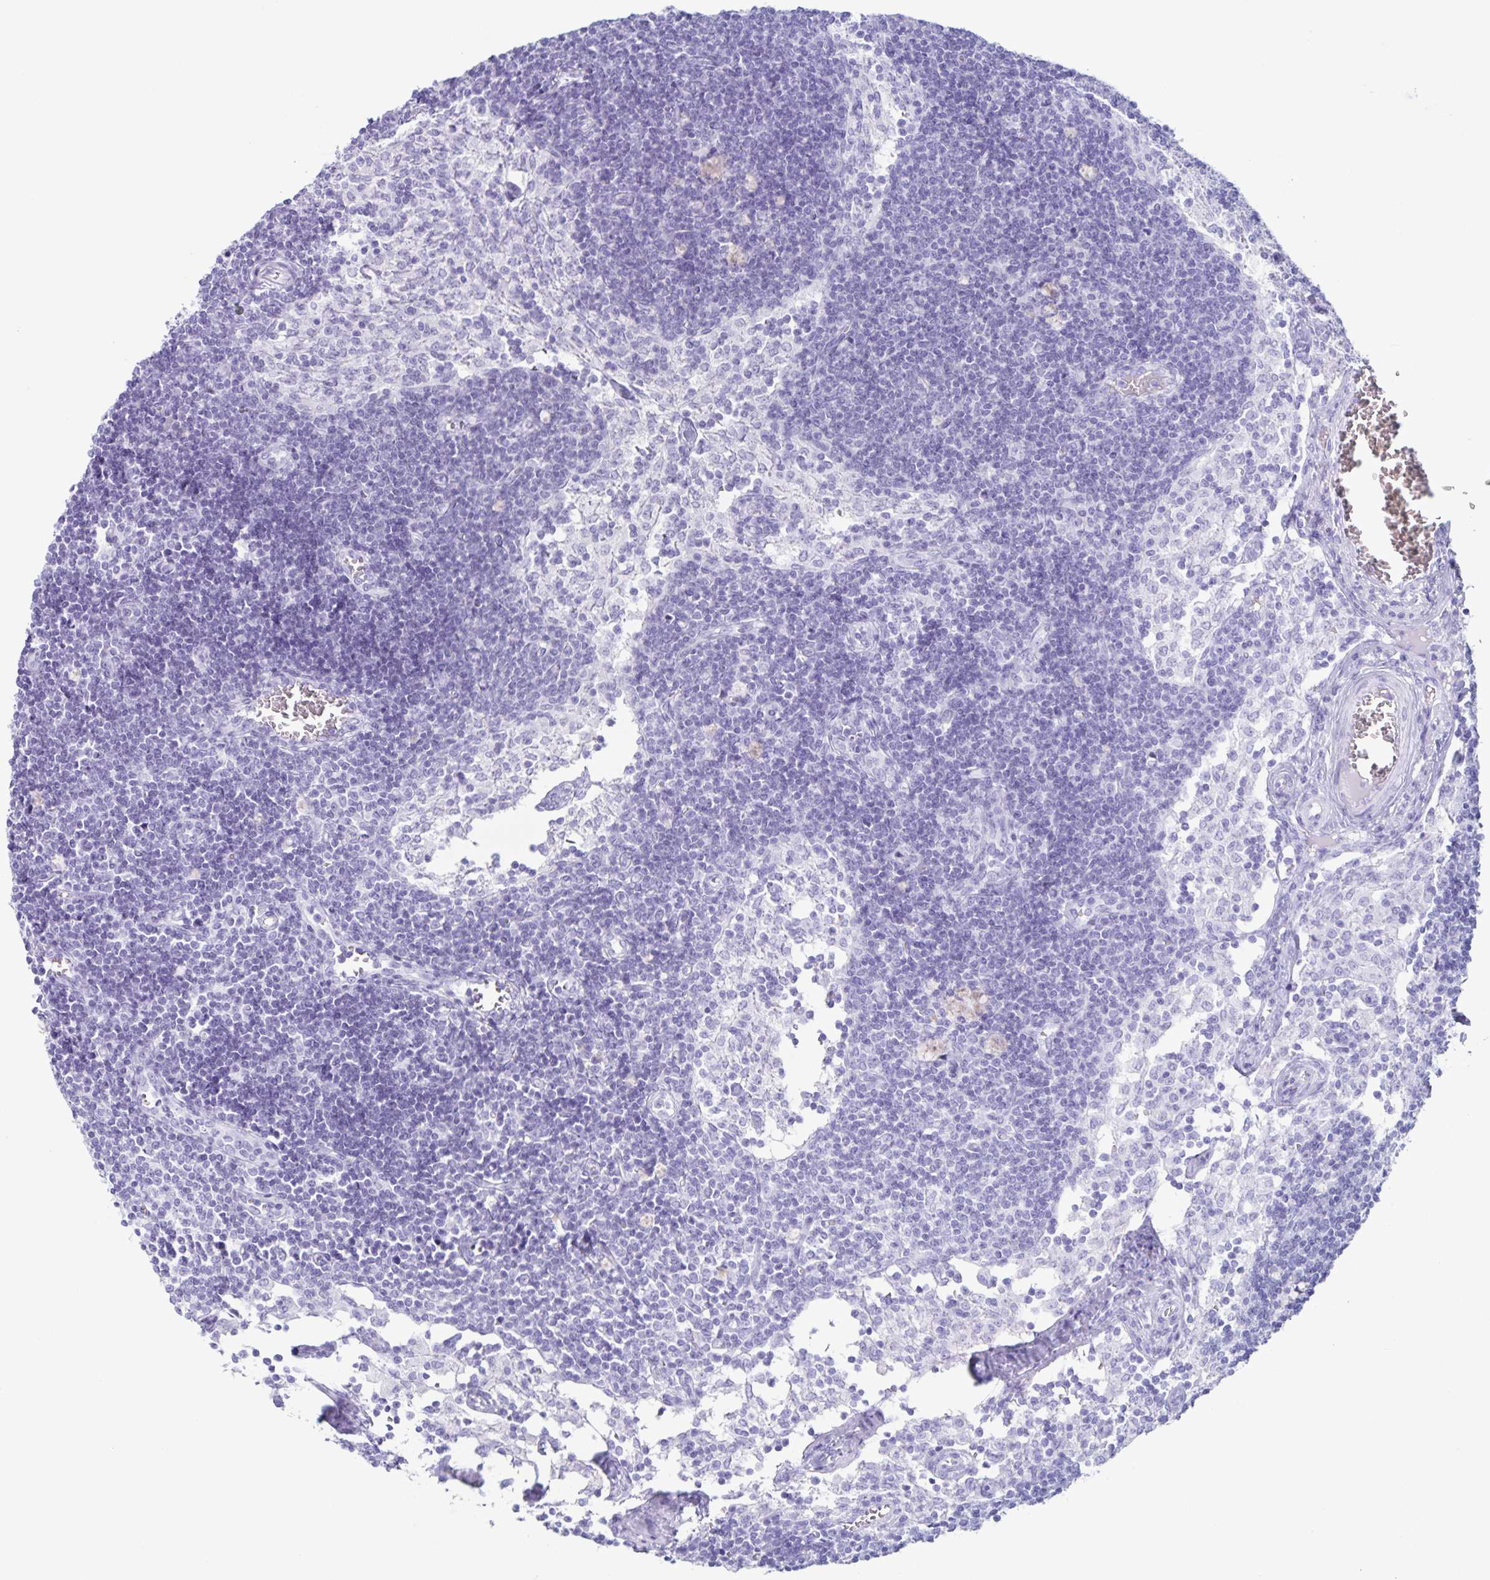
{"staining": {"intensity": "negative", "quantity": "none", "location": "none"}, "tissue": "lymph node", "cell_type": "Germinal center cells", "image_type": "normal", "snomed": [{"axis": "morphology", "description": "Normal tissue, NOS"}, {"axis": "topography", "description": "Lymph node"}], "caption": "Immunohistochemical staining of benign lymph node shows no significant staining in germinal center cells.", "gene": "C12orf56", "patient": {"sex": "female", "age": 31}}